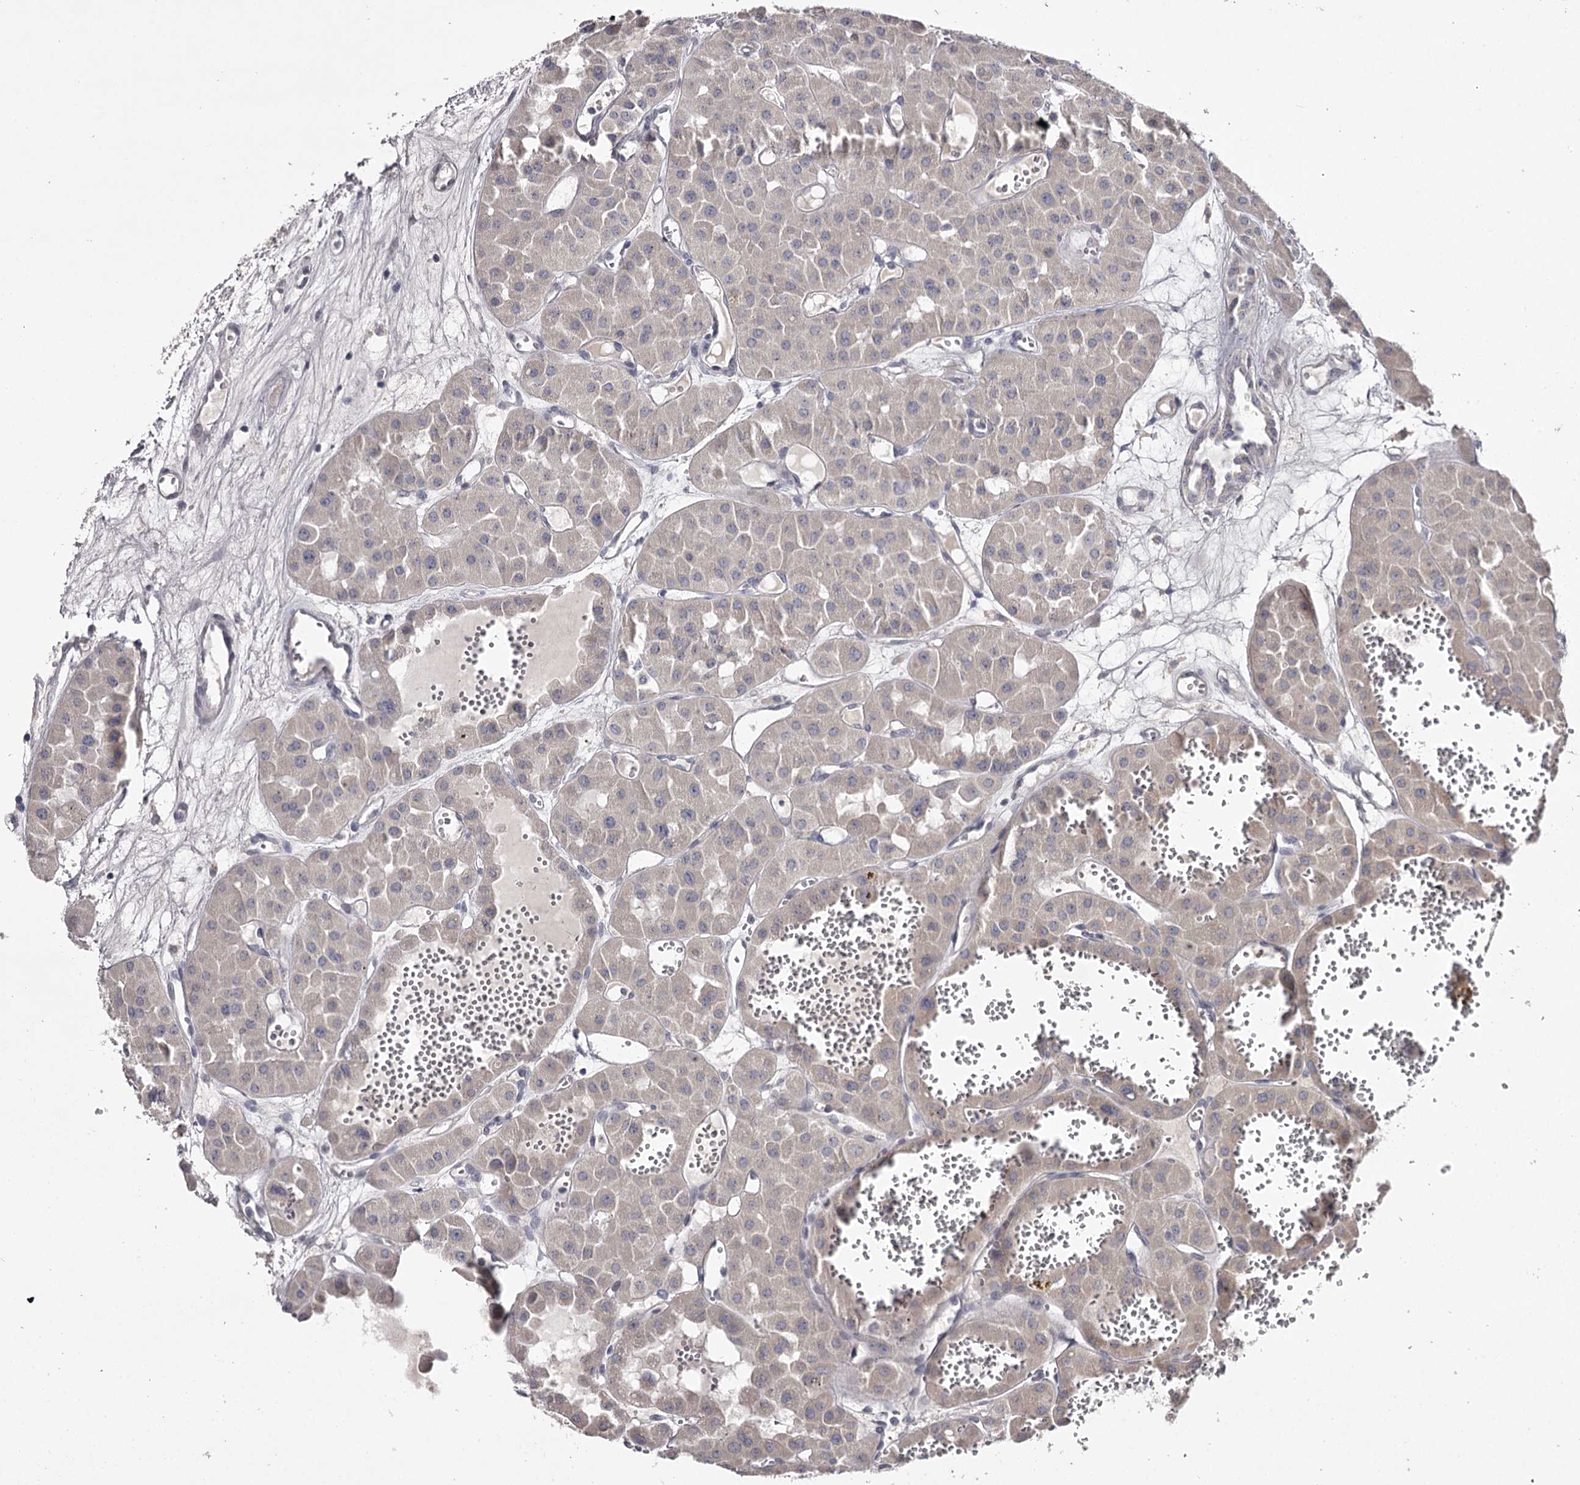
{"staining": {"intensity": "negative", "quantity": "none", "location": "none"}, "tissue": "renal cancer", "cell_type": "Tumor cells", "image_type": "cancer", "snomed": [{"axis": "morphology", "description": "Carcinoma, NOS"}, {"axis": "topography", "description": "Kidney"}], "caption": "IHC micrograph of neoplastic tissue: renal cancer (carcinoma) stained with DAB (3,3'-diaminobenzidine) shows no significant protein positivity in tumor cells.", "gene": "PRM2", "patient": {"sex": "female", "age": 75}}